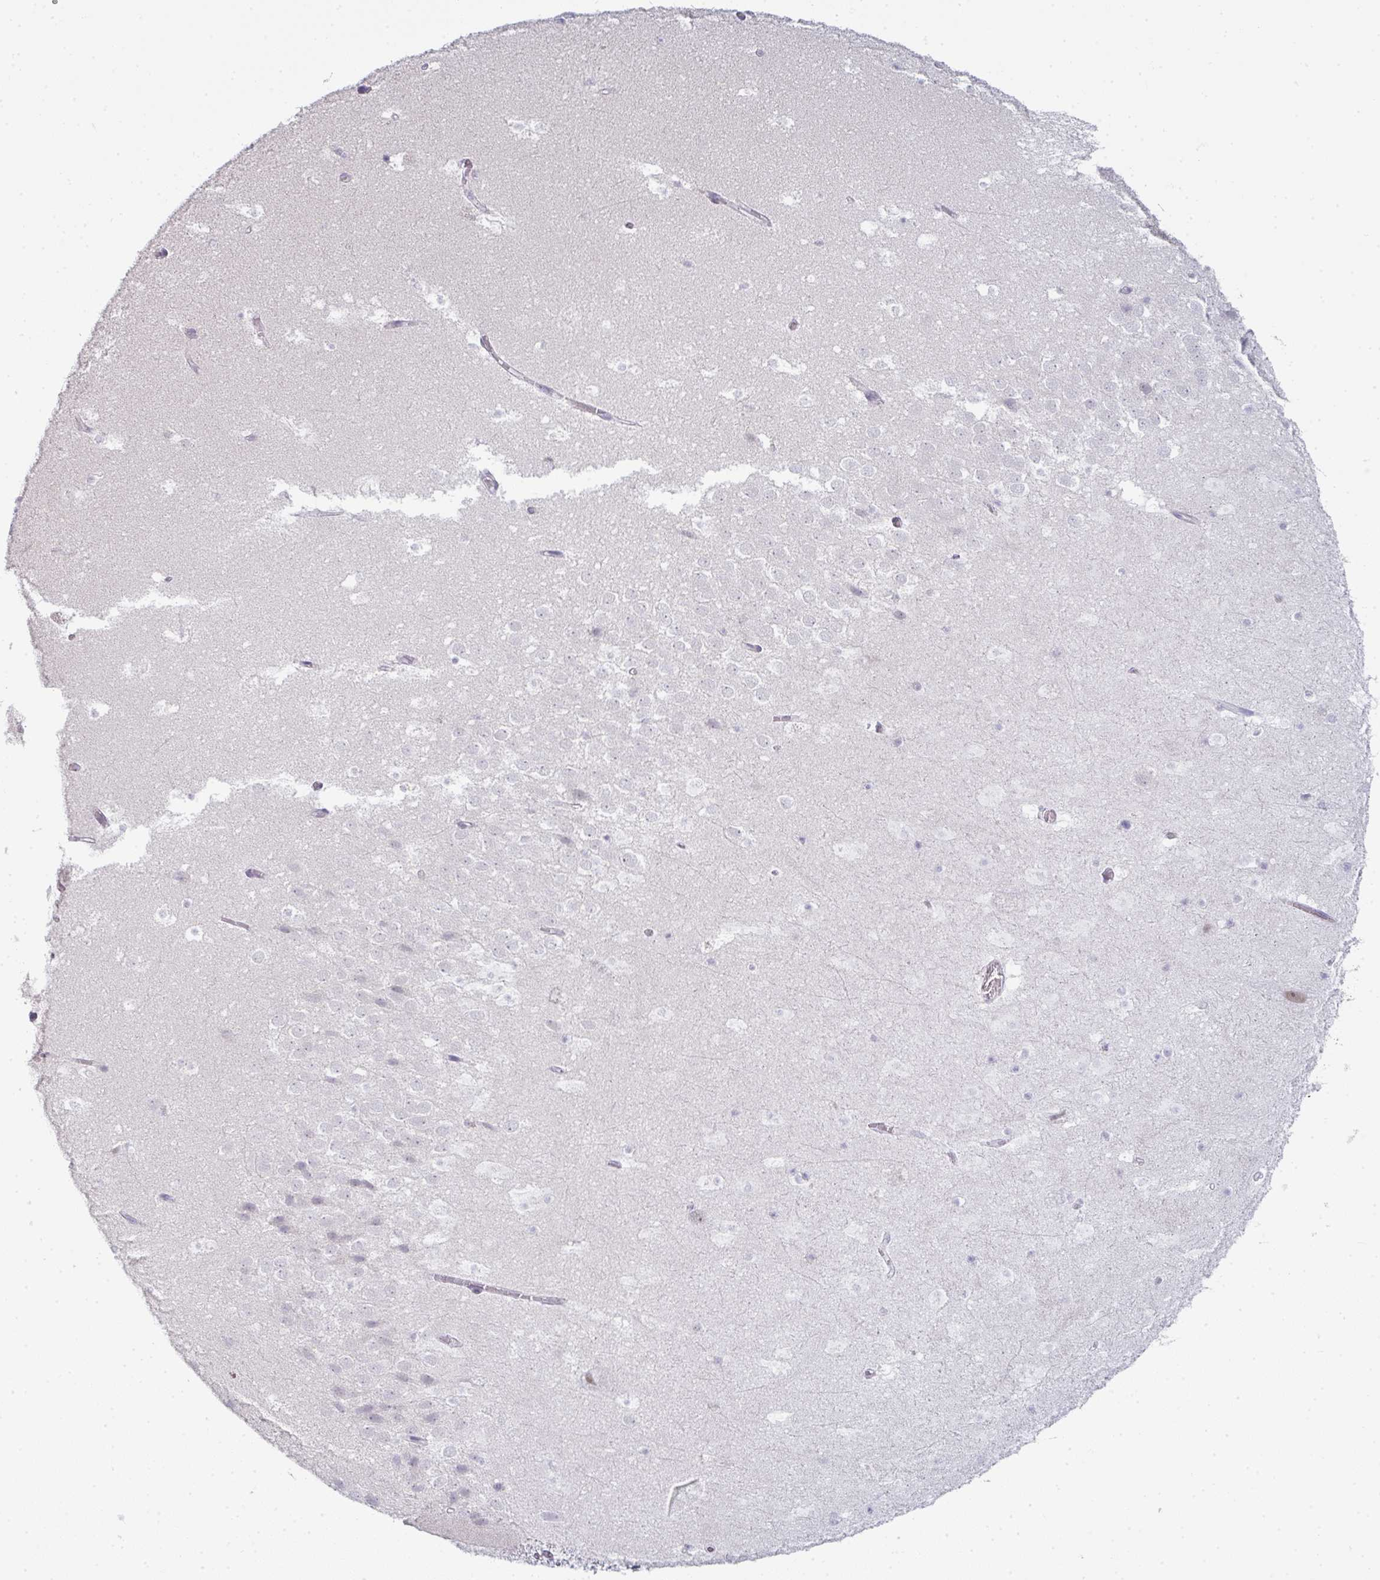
{"staining": {"intensity": "negative", "quantity": "none", "location": "none"}, "tissue": "hippocampus", "cell_type": "Glial cells", "image_type": "normal", "snomed": [{"axis": "morphology", "description": "Normal tissue, NOS"}, {"axis": "topography", "description": "Hippocampus"}], "caption": "This micrograph is of normal hippocampus stained with immunohistochemistry to label a protein in brown with the nuclei are counter-stained blue. There is no expression in glial cells.", "gene": "TEX33", "patient": {"sex": "female", "age": 42}}